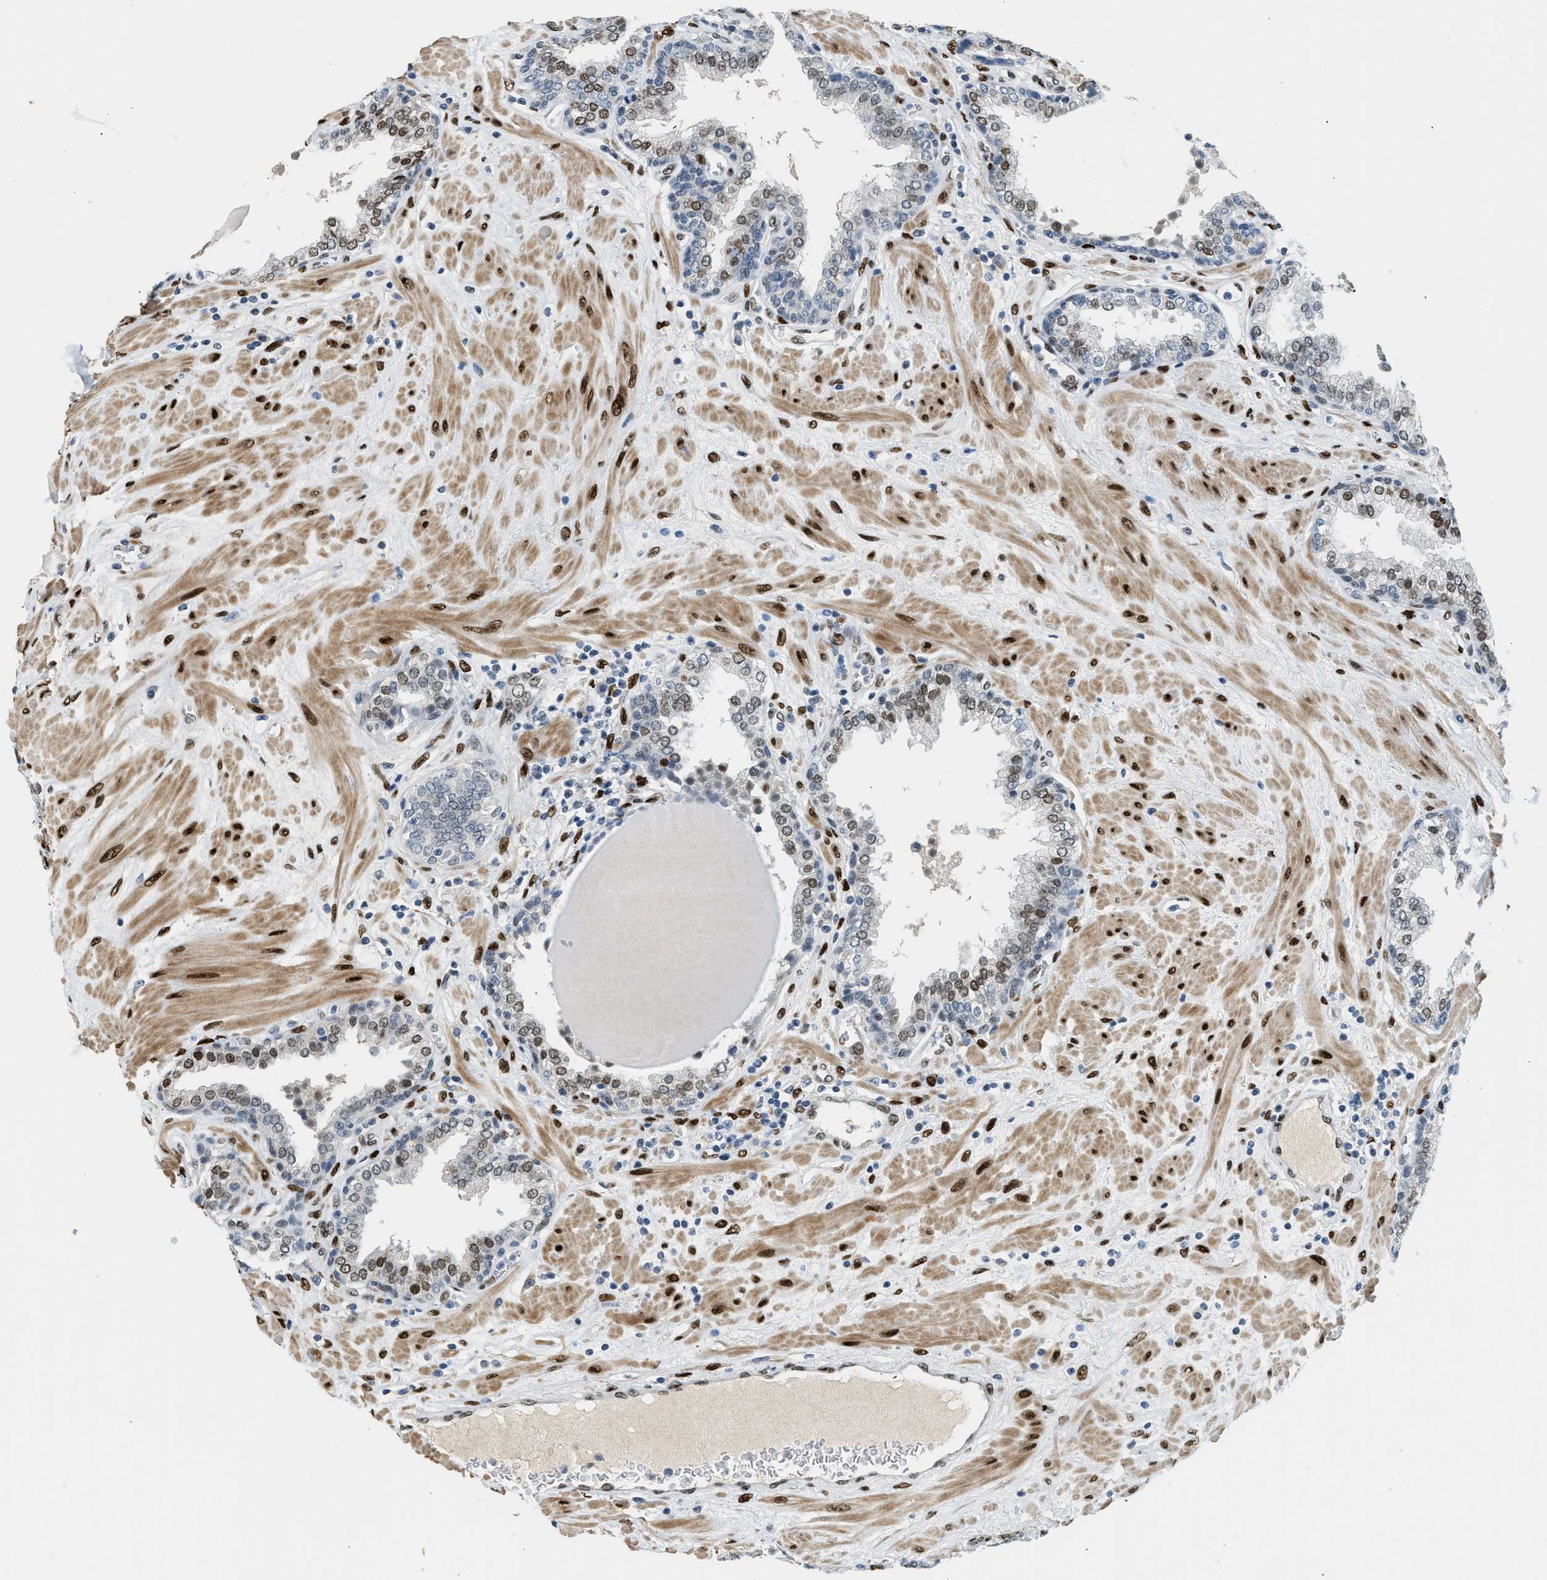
{"staining": {"intensity": "strong", "quantity": ">75%", "location": "nuclear"}, "tissue": "prostate", "cell_type": "Glandular cells", "image_type": "normal", "snomed": [{"axis": "morphology", "description": "Normal tissue, NOS"}, {"axis": "topography", "description": "Prostate"}], "caption": "Immunohistochemical staining of normal prostate demonstrates high levels of strong nuclear staining in about >75% of glandular cells.", "gene": "ZBTB20", "patient": {"sex": "male", "age": 51}}